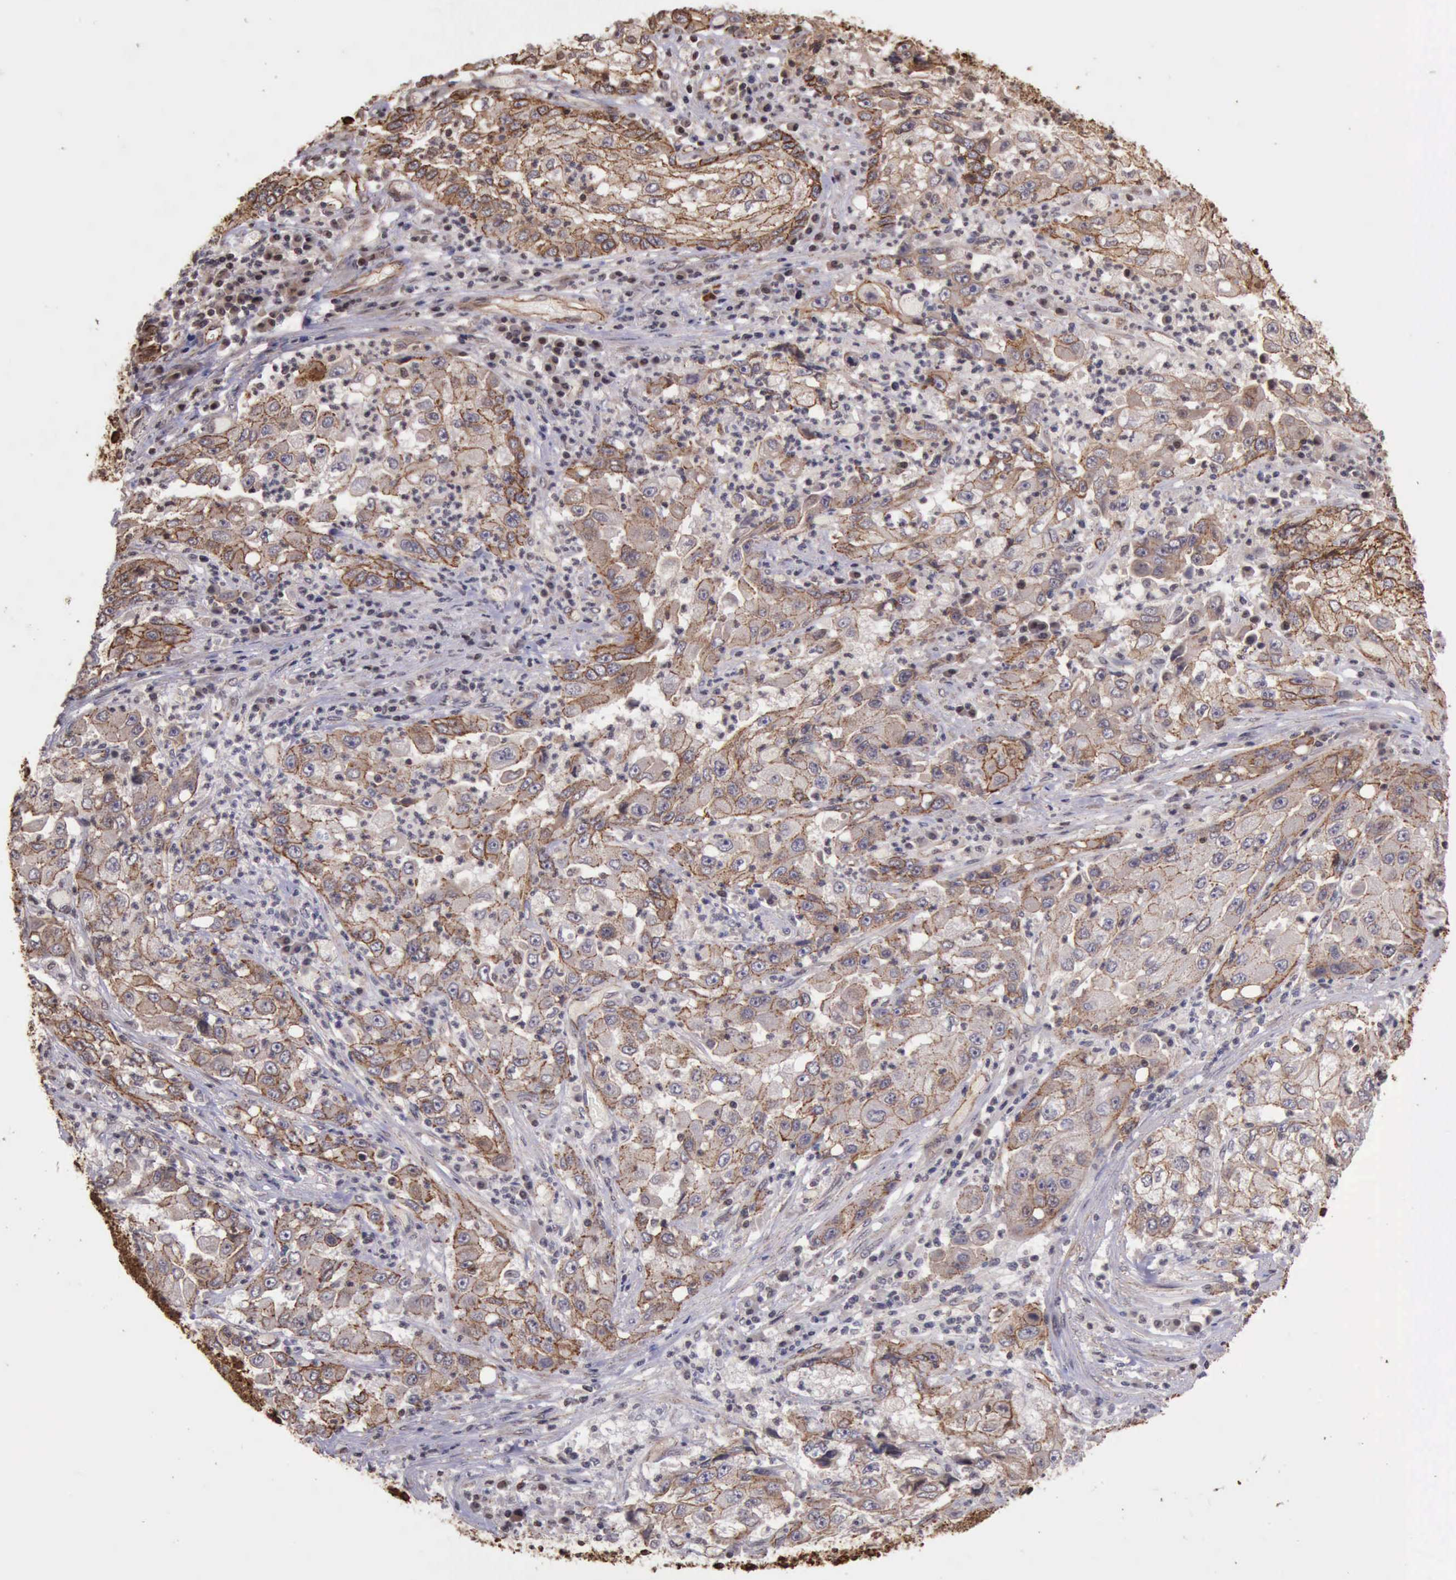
{"staining": {"intensity": "moderate", "quantity": ">75%", "location": "cytoplasmic/membranous"}, "tissue": "cervical cancer", "cell_type": "Tumor cells", "image_type": "cancer", "snomed": [{"axis": "morphology", "description": "Squamous cell carcinoma, NOS"}, {"axis": "topography", "description": "Cervix"}], "caption": "Cervical cancer (squamous cell carcinoma) was stained to show a protein in brown. There is medium levels of moderate cytoplasmic/membranous expression in approximately >75% of tumor cells. (DAB (3,3'-diaminobenzidine) = brown stain, brightfield microscopy at high magnification).", "gene": "CTNNB1", "patient": {"sex": "female", "age": 36}}